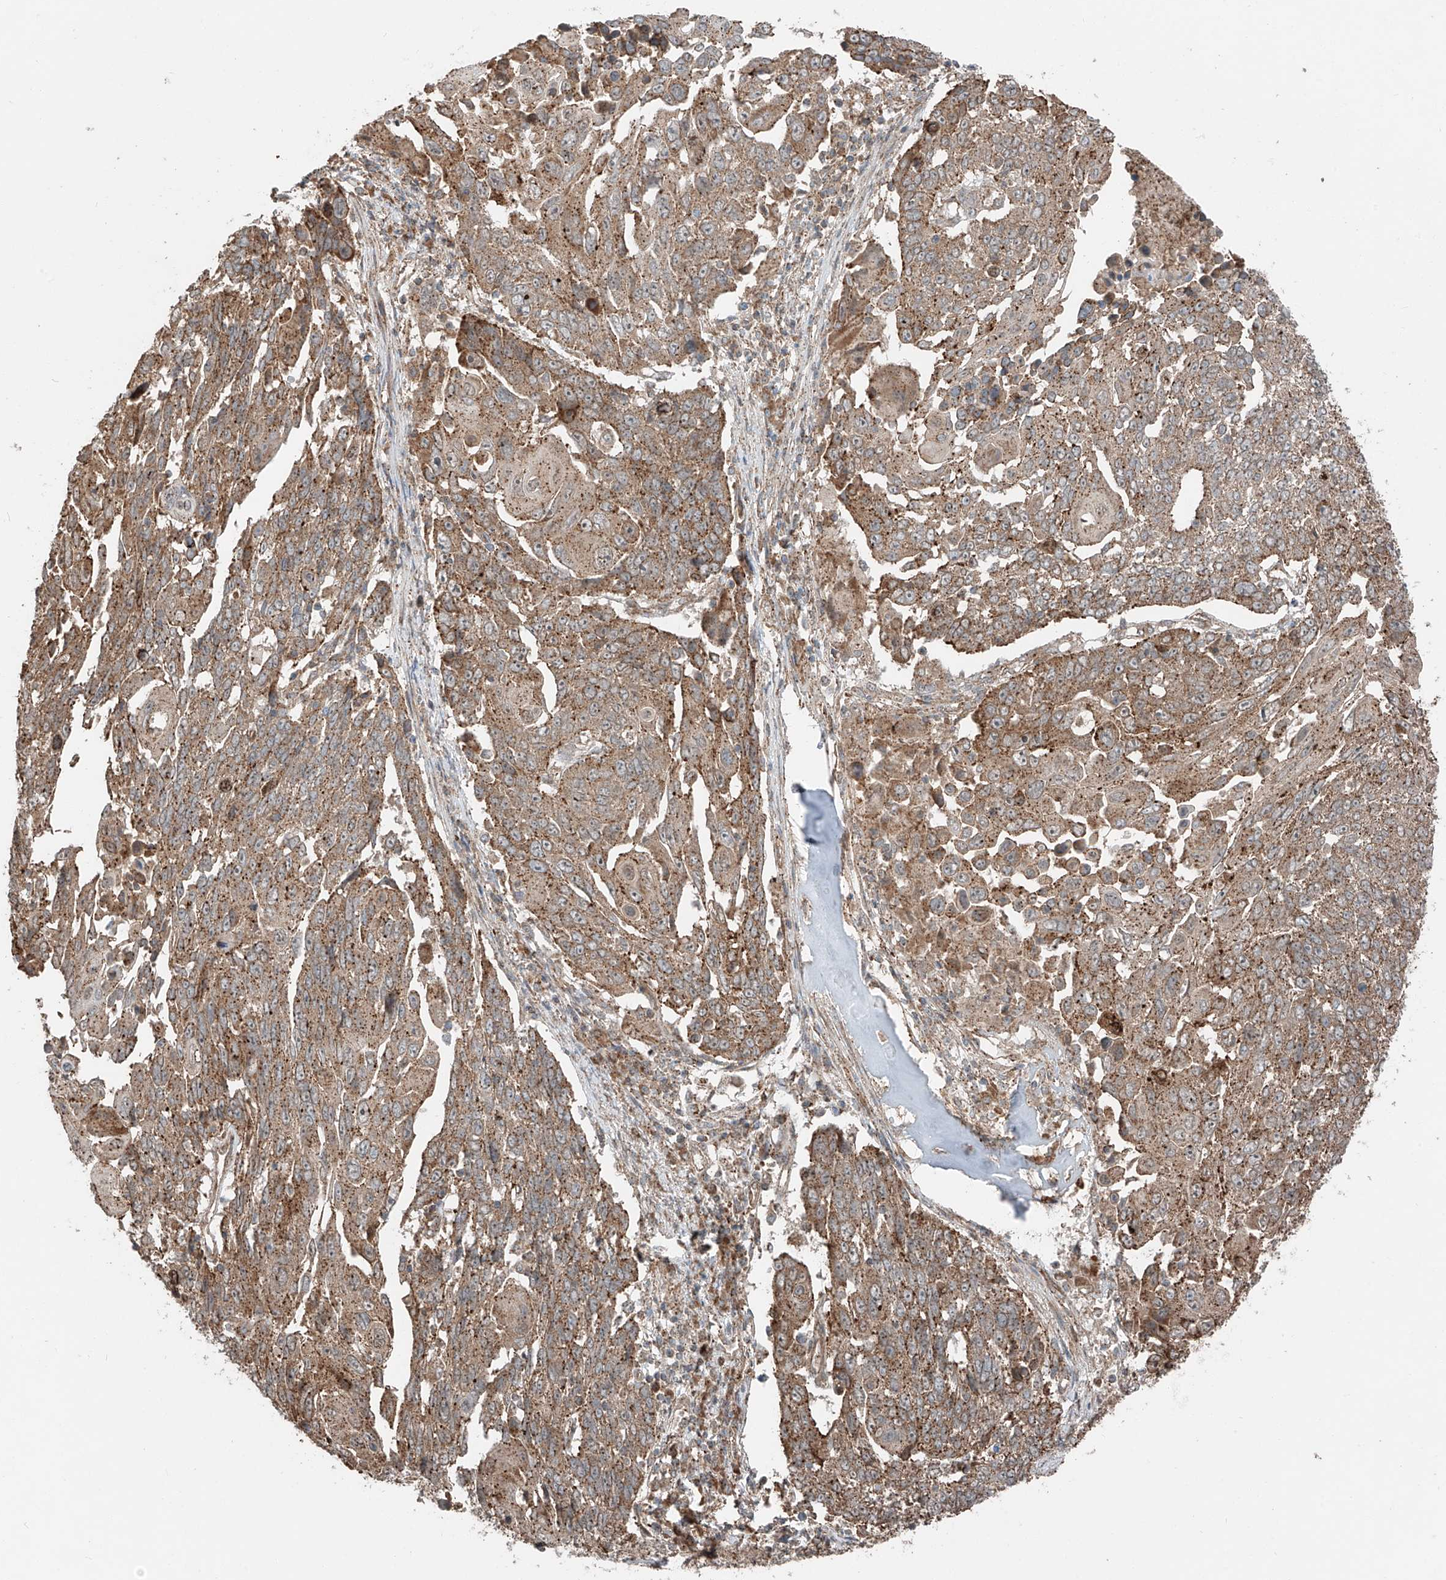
{"staining": {"intensity": "moderate", "quantity": ">75%", "location": "cytoplasmic/membranous"}, "tissue": "lung cancer", "cell_type": "Tumor cells", "image_type": "cancer", "snomed": [{"axis": "morphology", "description": "Squamous cell carcinoma, NOS"}, {"axis": "topography", "description": "Lung"}], "caption": "A photomicrograph of human lung cancer (squamous cell carcinoma) stained for a protein displays moderate cytoplasmic/membranous brown staining in tumor cells.", "gene": "CEP162", "patient": {"sex": "male", "age": 66}}